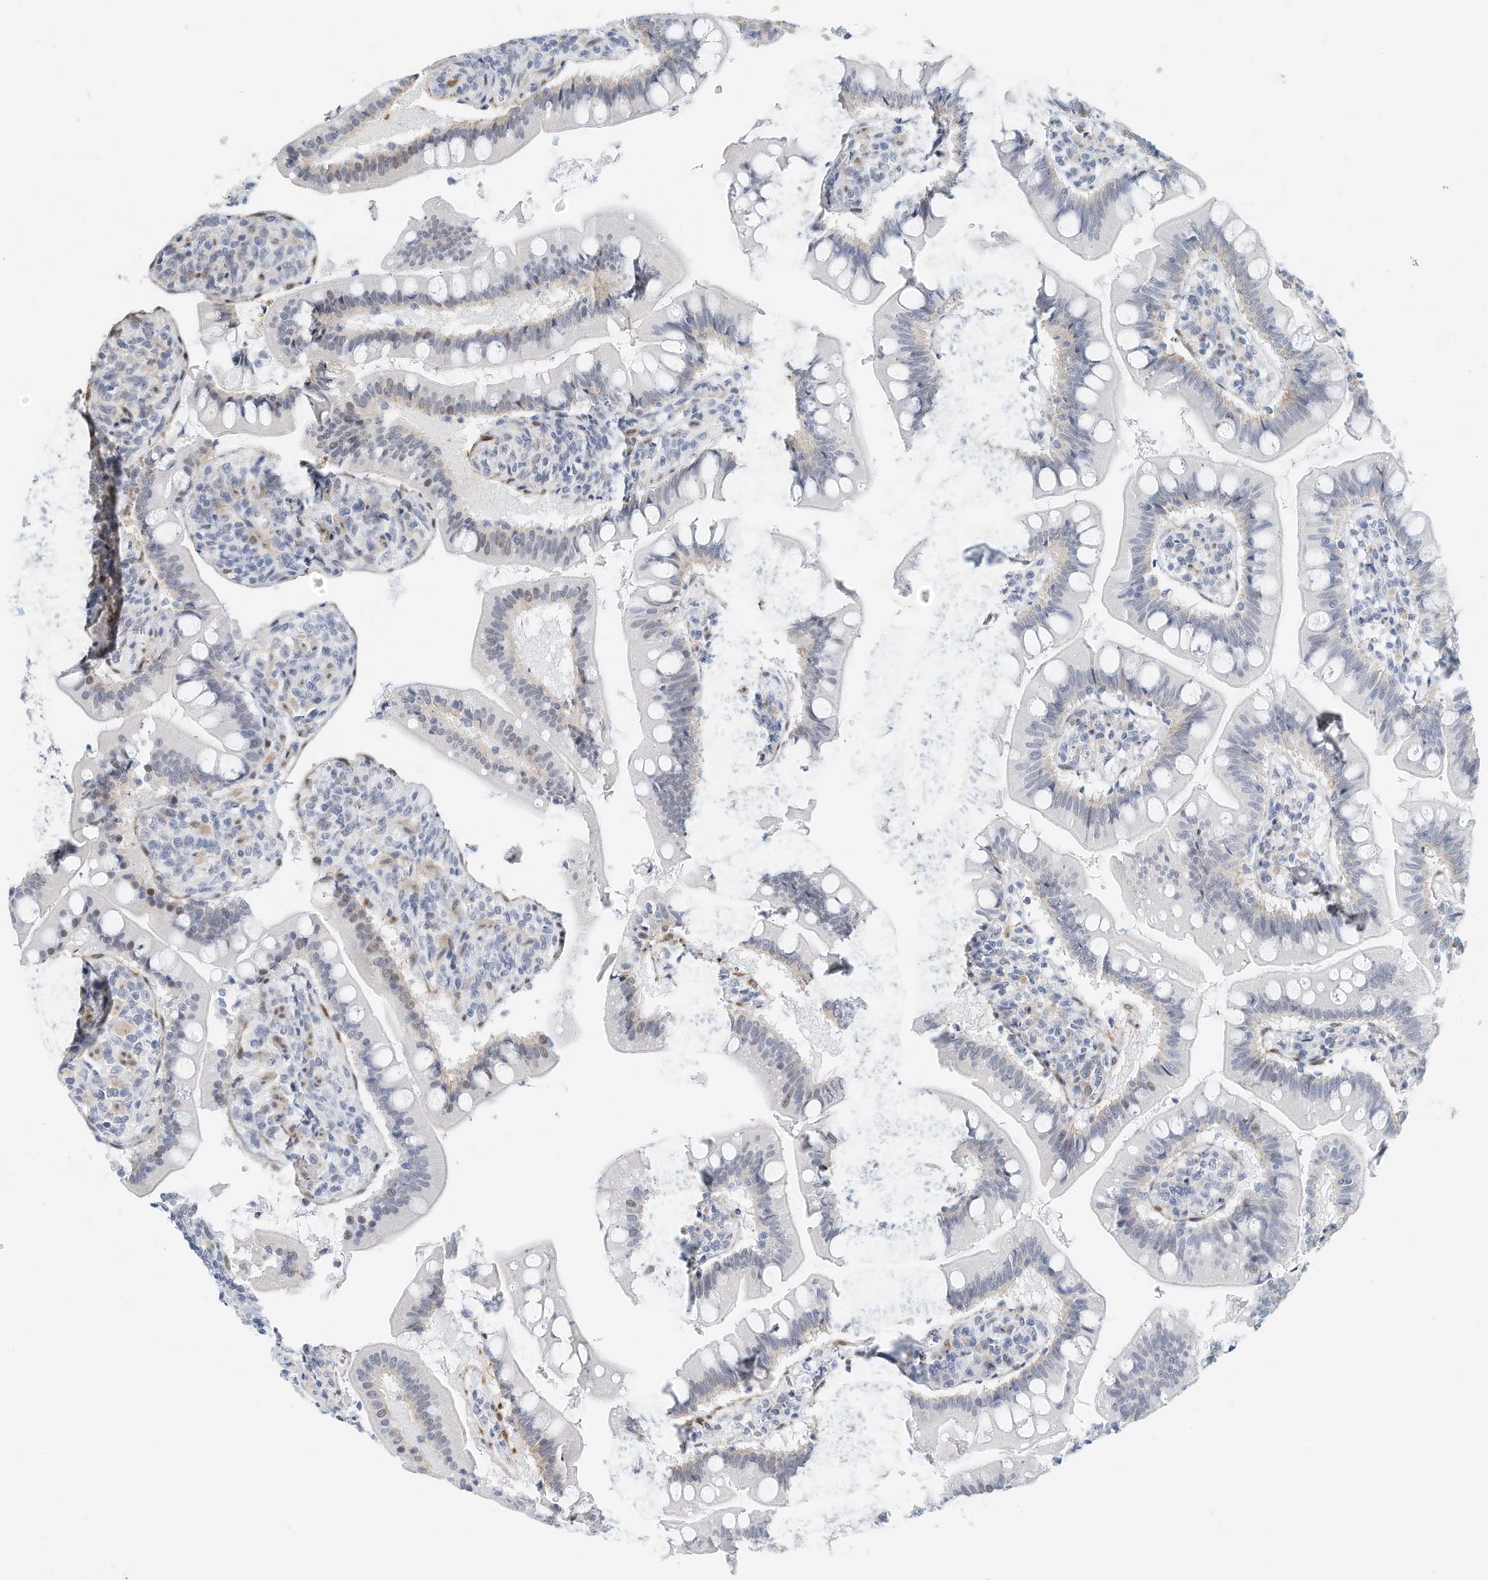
{"staining": {"intensity": "negative", "quantity": "none", "location": "none"}, "tissue": "small intestine", "cell_type": "Glandular cells", "image_type": "normal", "snomed": [{"axis": "morphology", "description": "Normal tissue, NOS"}, {"axis": "topography", "description": "Small intestine"}], "caption": "Immunohistochemistry photomicrograph of benign small intestine: human small intestine stained with DAB reveals no significant protein staining in glandular cells. (DAB (3,3'-diaminobenzidine) immunohistochemistry with hematoxylin counter stain).", "gene": "ARHGAP28", "patient": {"sex": "male", "age": 7}}